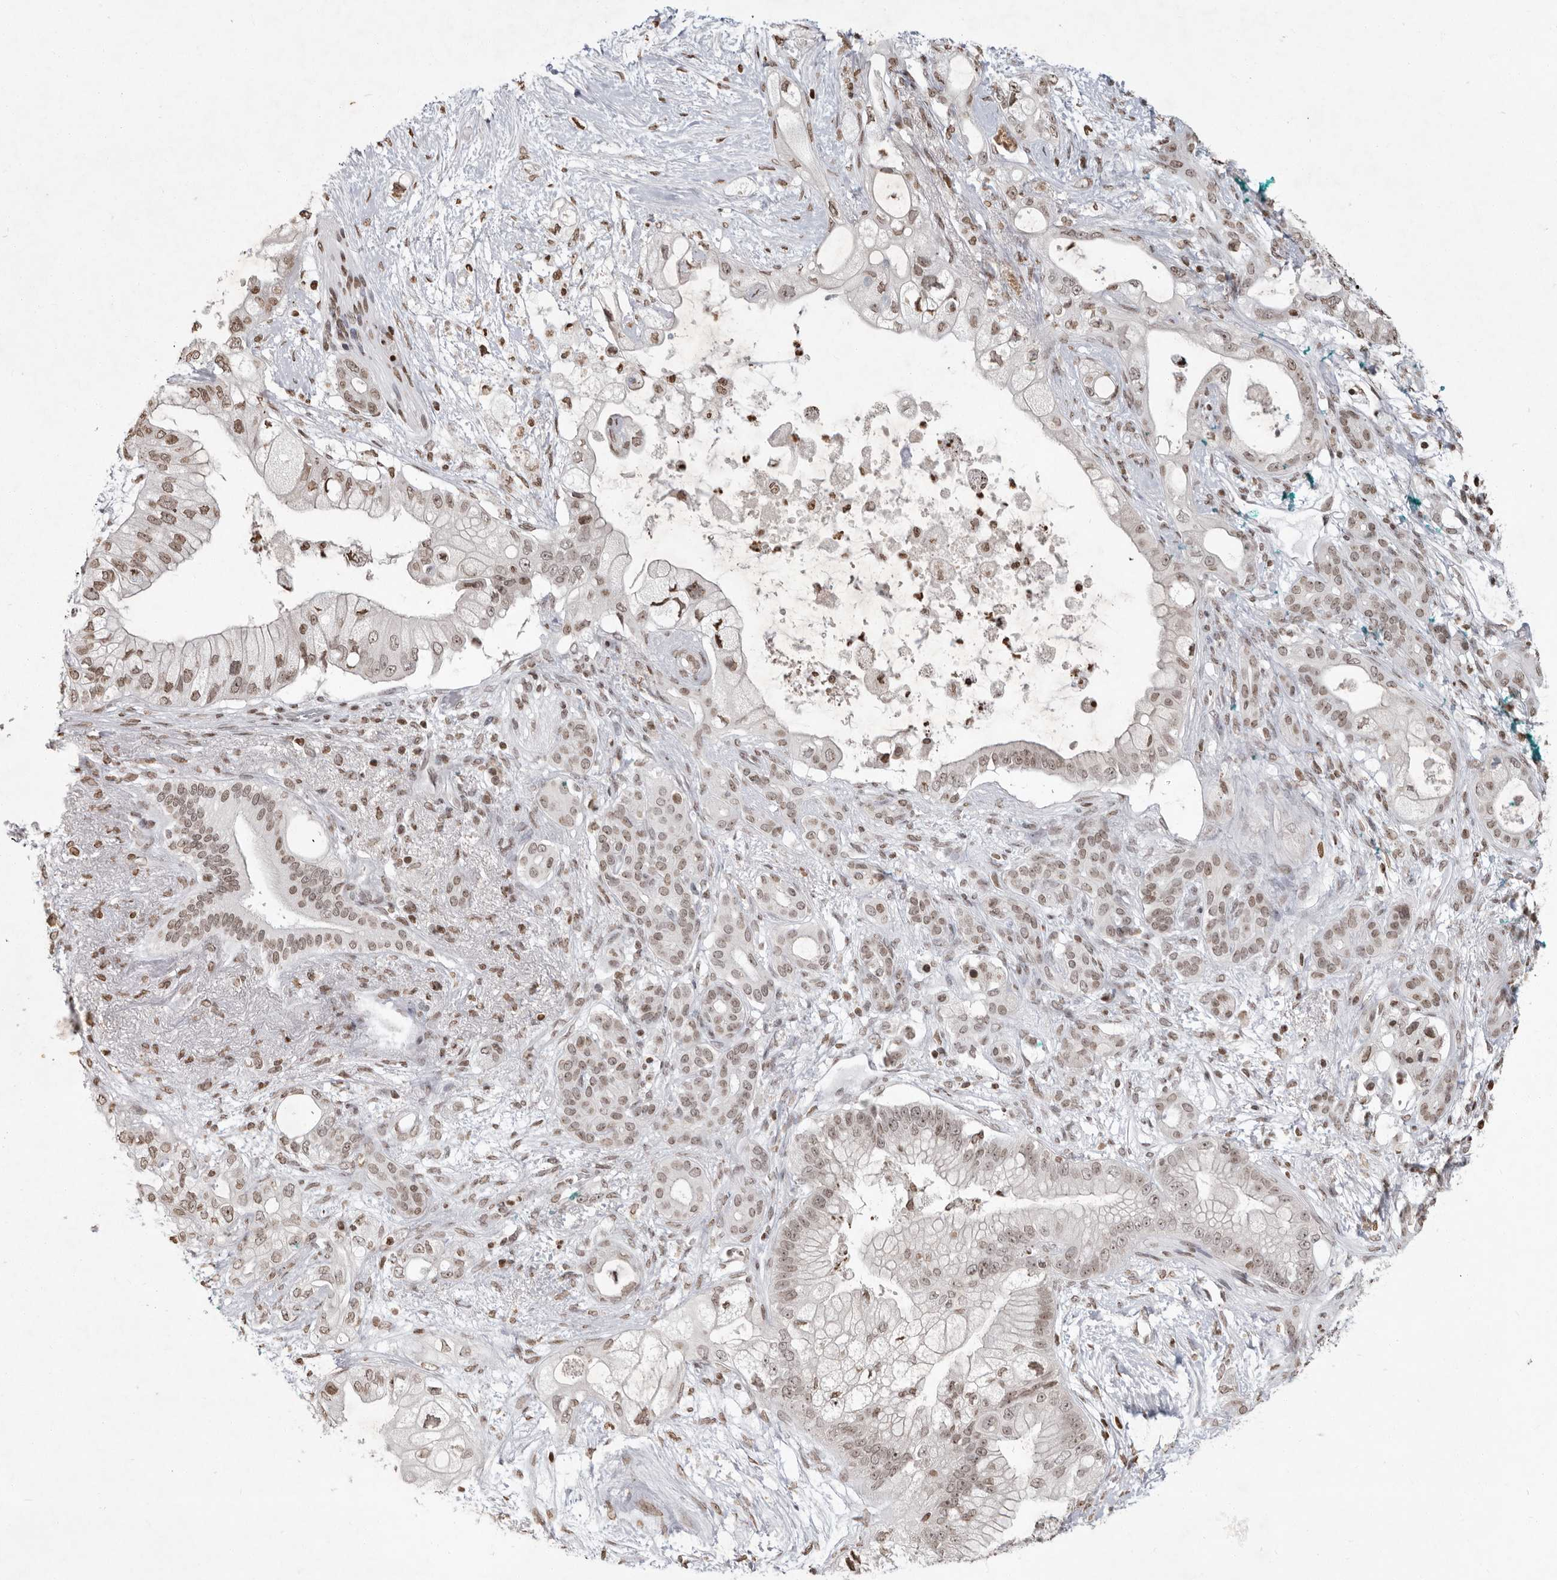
{"staining": {"intensity": "weak", "quantity": ">75%", "location": "nuclear"}, "tissue": "pancreatic cancer", "cell_type": "Tumor cells", "image_type": "cancer", "snomed": [{"axis": "morphology", "description": "Adenocarcinoma, NOS"}, {"axis": "topography", "description": "Pancreas"}], "caption": "Weak nuclear protein expression is present in about >75% of tumor cells in adenocarcinoma (pancreatic). The staining was performed using DAB, with brown indicating positive protein expression. Nuclei are stained blue with hematoxylin.", "gene": "WDR45", "patient": {"sex": "male", "age": 53}}